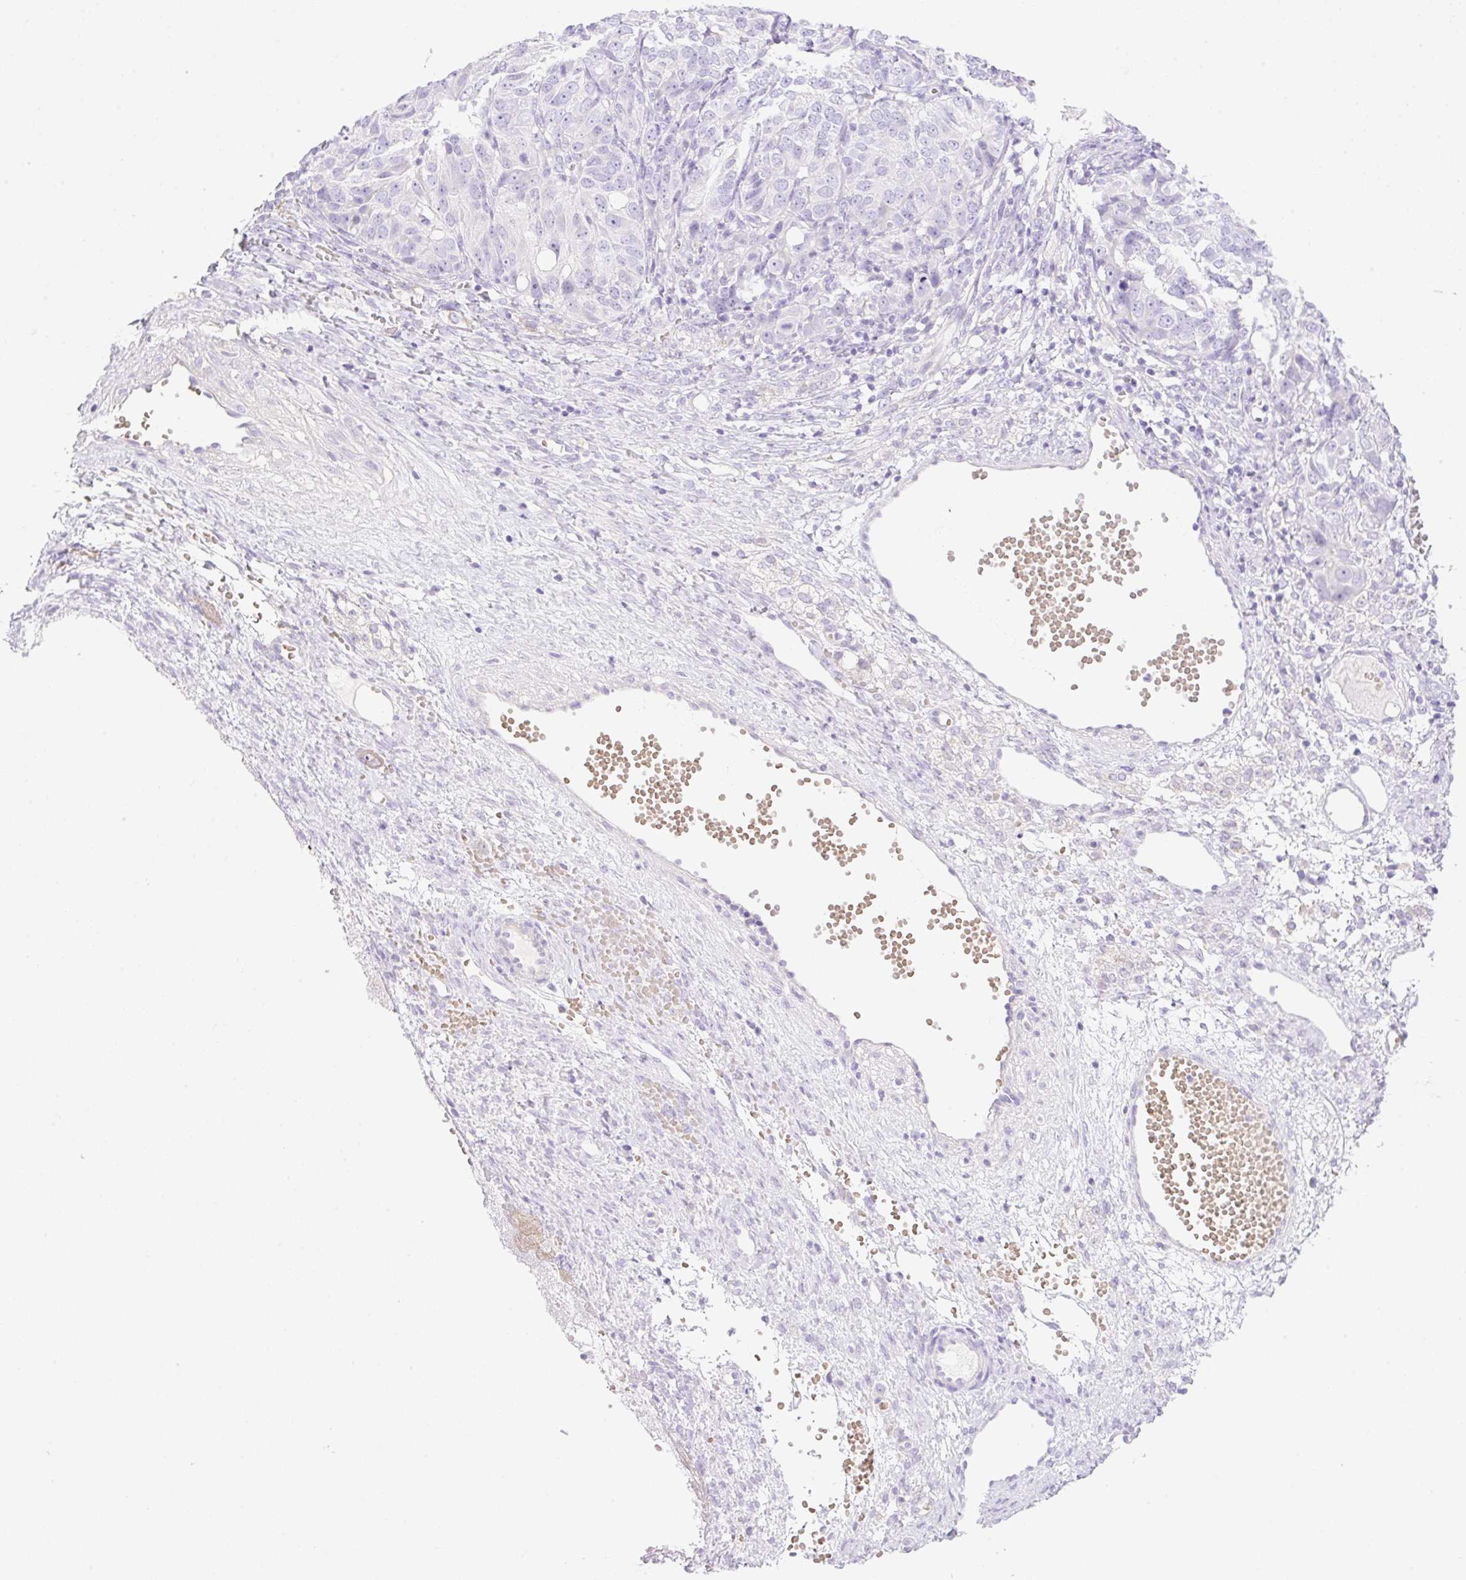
{"staining": {"intensity": "negative", "quantity": "none", "location": "none"}, "tissue": "ovarian cancer", "cell_type": "Tumor cells", "image_type": "cancer", "snomed": [{"axis": "morphology", "description": "Carcinoma, endometroid"}, {"axis": "topography", "description": "Ovary"}], "caption": "Immunohistochemistry of ovarian endometroid carcinoma reveals no expression in tumor cells. (Brightfield microscopy of DAB (3,3'-diaminobenzidine) immunohistochemistry (IHC) at high magnification).", "gene": "CDX1", "patient": {"sex": "female", "age": 51}}